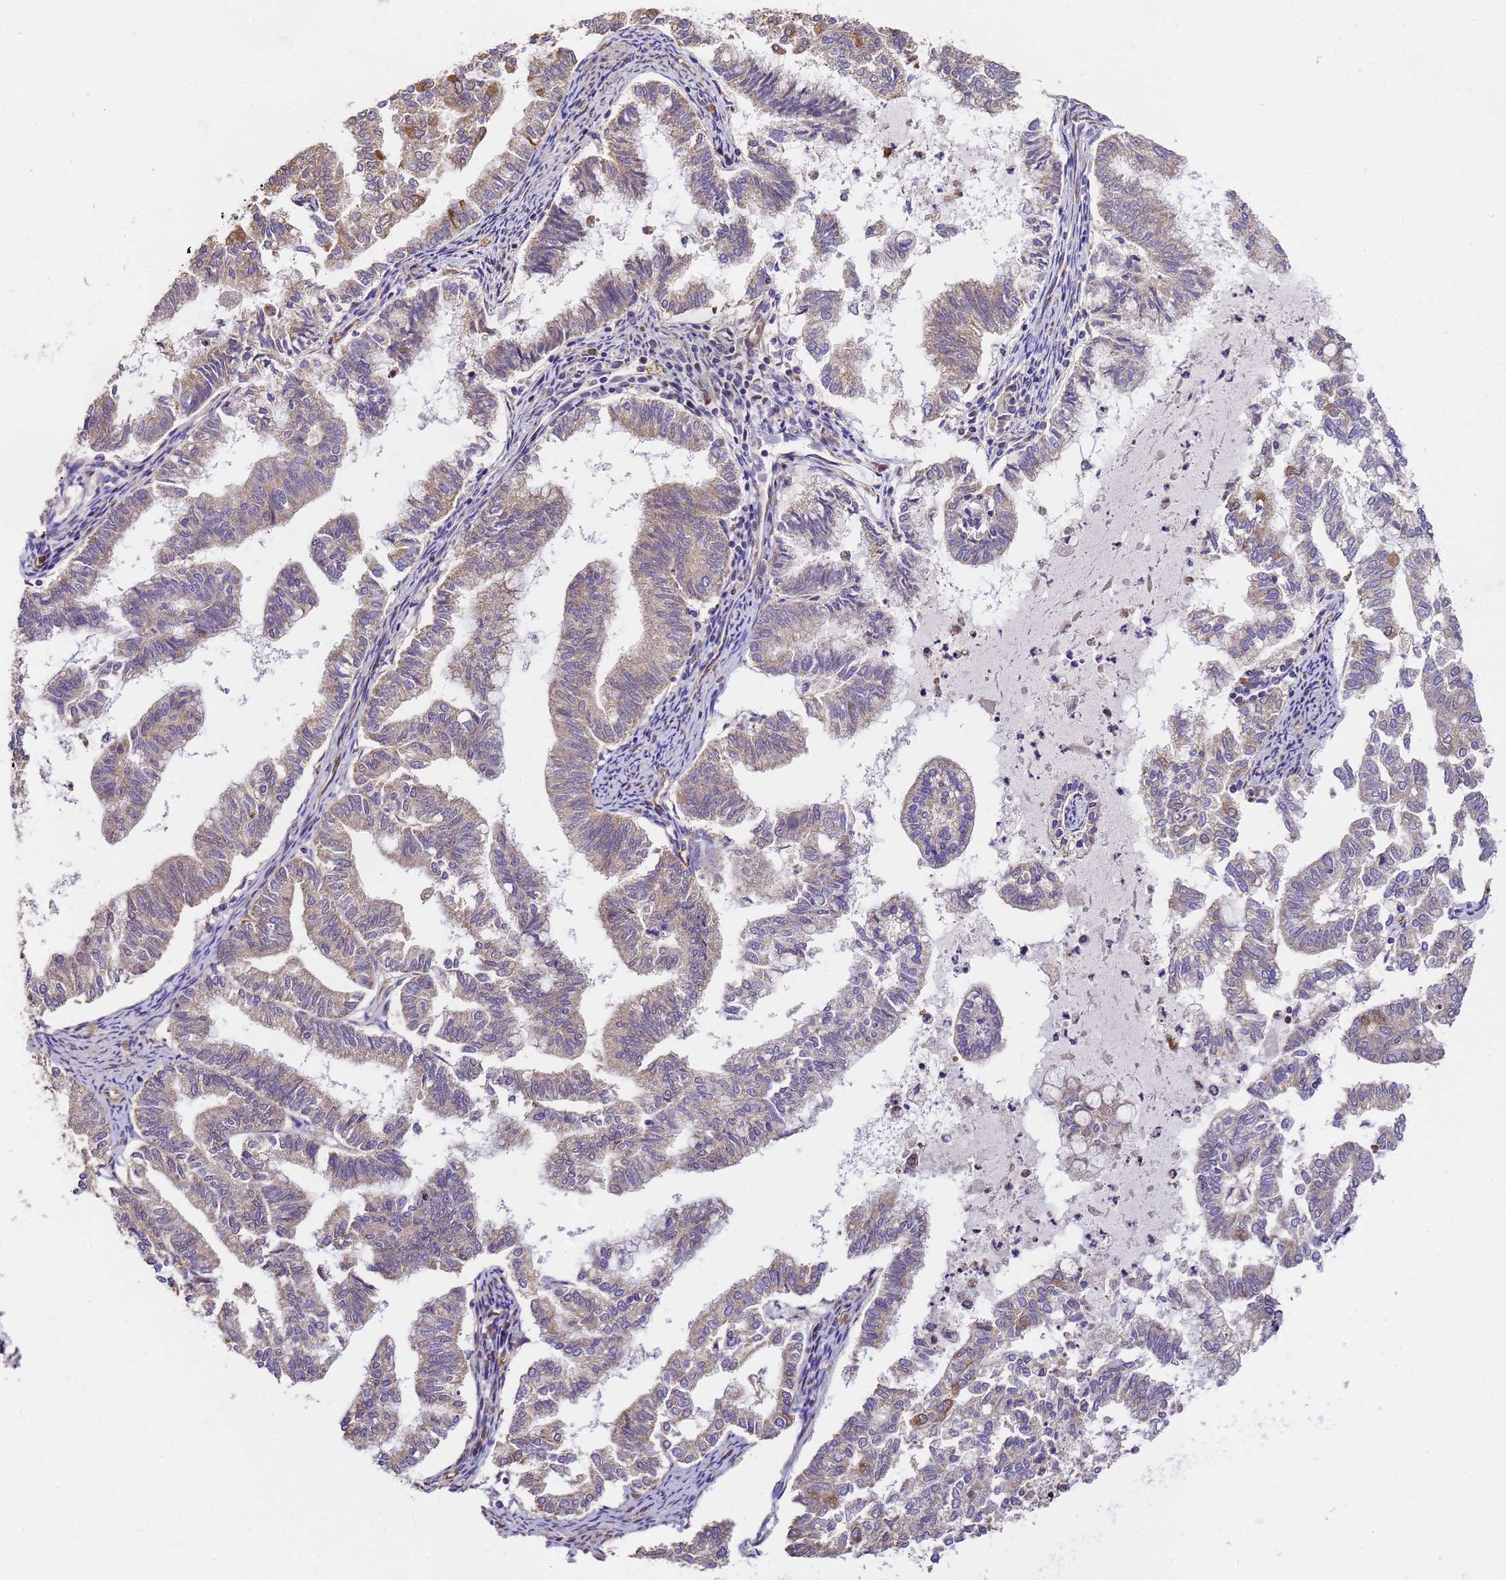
{"staining": {"intensity": "moderate", "quantity": "25%-75%", "location": "cytoplasmic/membranous"}, "tissue": "endometrial cancer", "cell_type": "Tumor cells", "image_type": "cancer", "snomed": [{"axis": "morphology", "description": "Adenocarcinoma, NOS"}, {"axis": "topography", "description": "Endometrium"}], "caption": "Protein staining of endometrial cancer (adenocarcinoma) tissue displays moderate cytoplasmic/membranous positivity in approximately 25%-75% of tumor cells. (DAB = brown stain, brightfield microscopy at high magnification).", "gene": "LRRIQ1", "patient": {"sex": "female", "age": 79}}